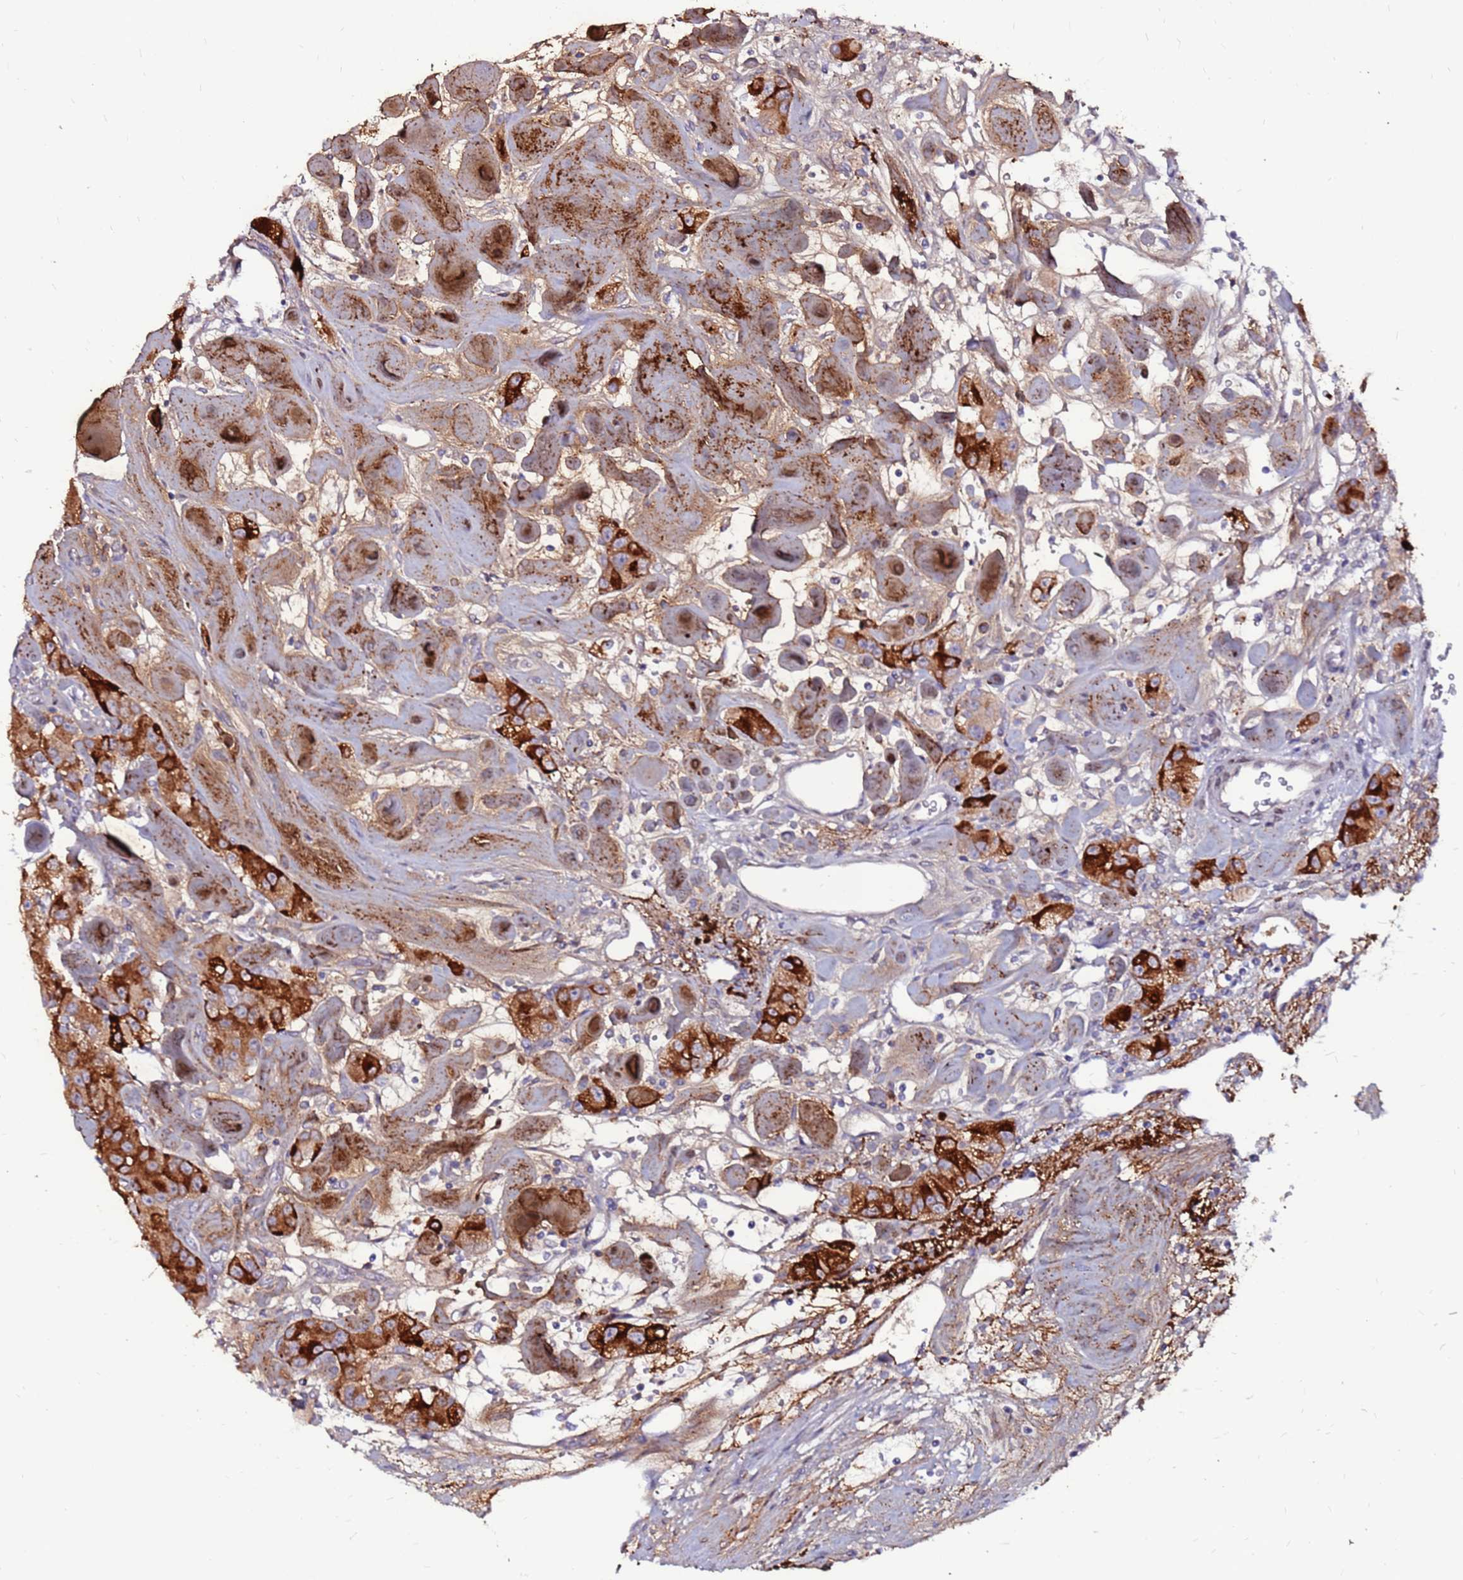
{"staining": {"intensity": "strong", "quantity": "<25%", "location": "cytoplasmic/membranous"}, "tissue": "carcinoid", "cell_type": "Tumor cells", "image_type": "cancer", "snomed": [{"axis": "morphology", "description": "Carcinoid, malignant, NOS"}, {"axis": "topography", "description": "Pancreas"}], "caption": "IHC (DAB (3,3'-diaminobenzidine)) staining of carcinoid reveals strong cytoplasmic/membranous protein expression in about <25% of tumor cells.", "gene": "CCDC71", "patient": {"sex": "male", "age": 41}}